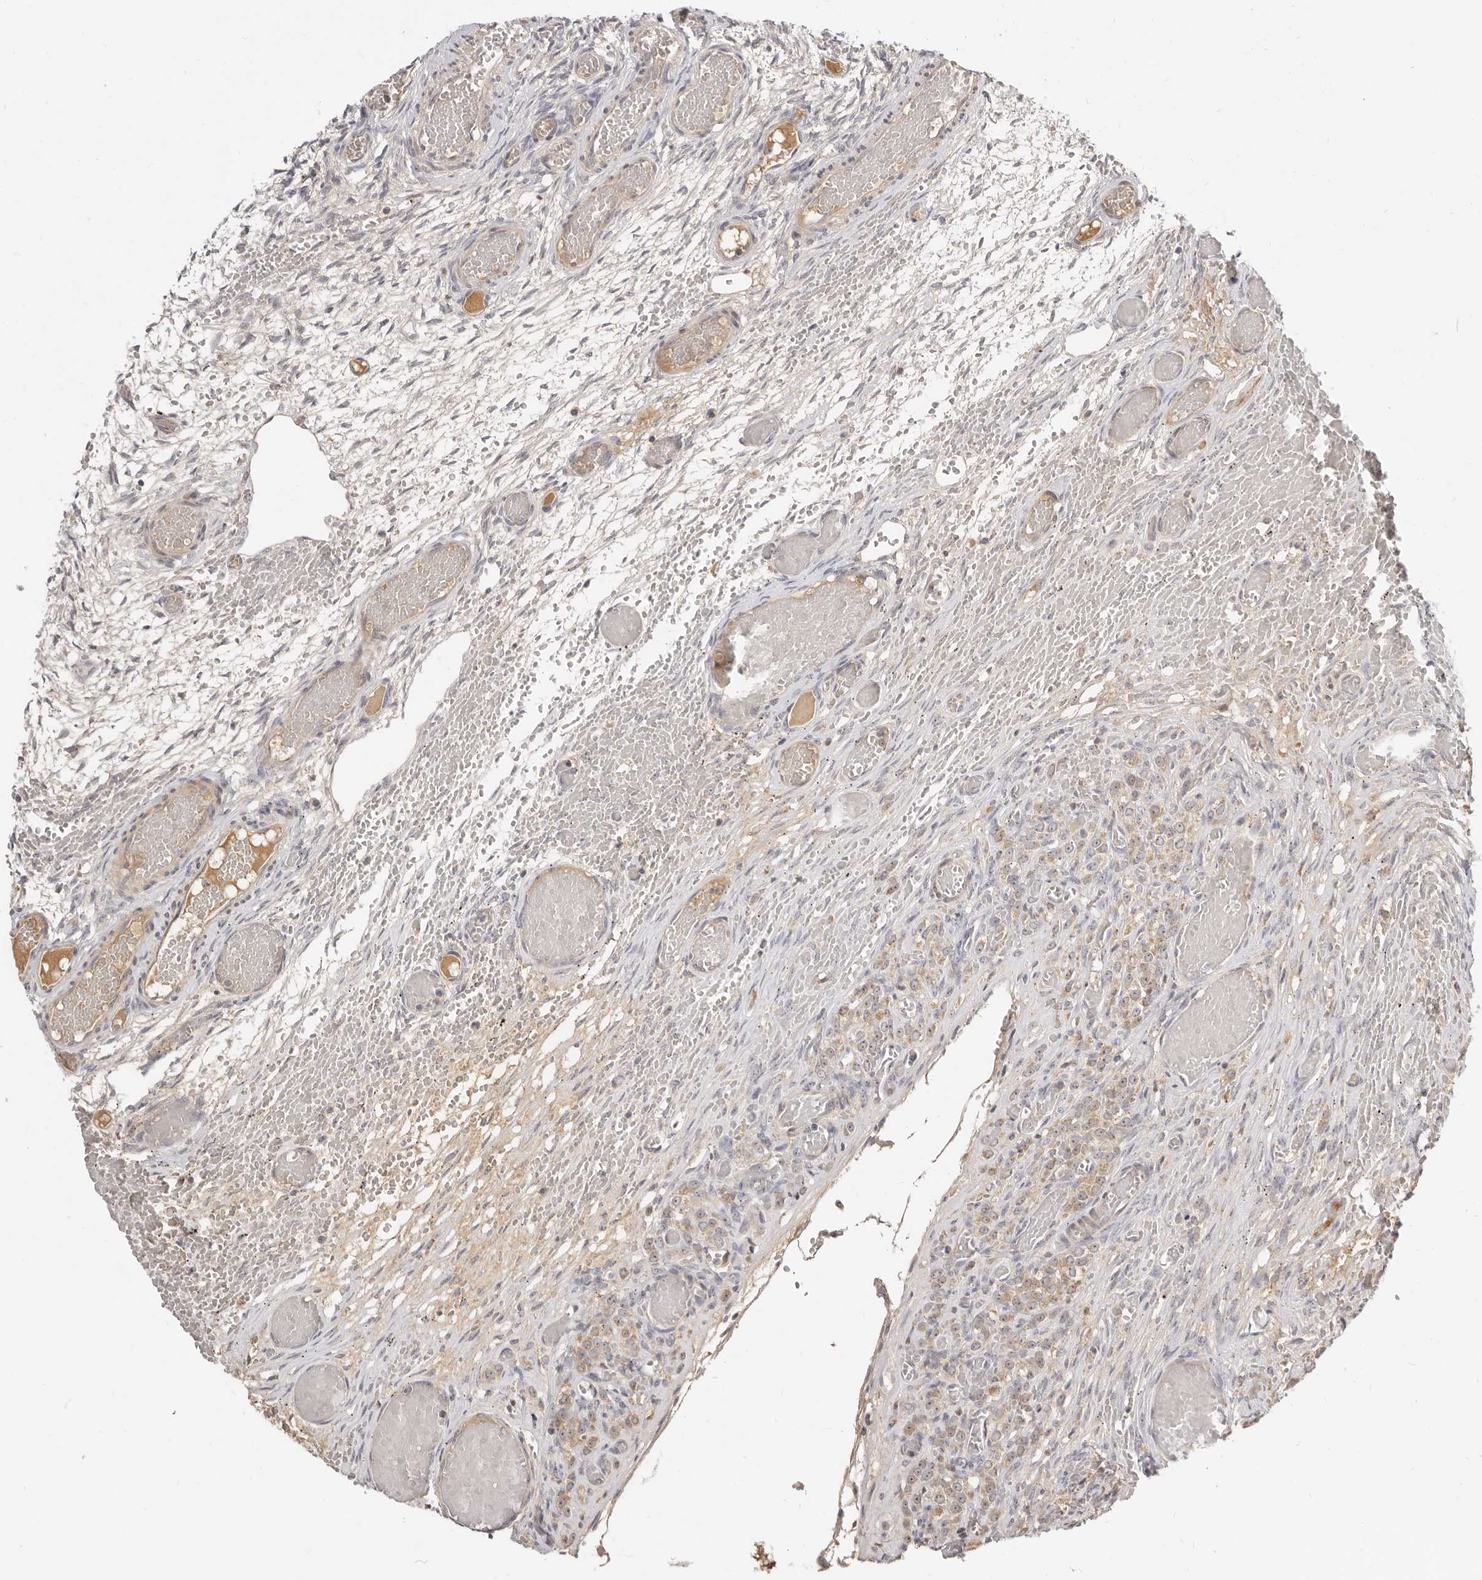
{"staining": {"intensity": "negative", "quantity": "none", "location": "none"}, "tissue": "ovary", "cell_type": "Ovarian stroma cells", "image_type": "normal", "snomed": [{"axis": "morphology", "description": "Adenocarcinoma, NOS"}, {"axis": "topography", "description": "Endometrium"}], "caption": "Protein analysis of unremarkable ovary reveals no significant staining in ovarian stroma cells. (DAB (3,3'-diaminobenzidine) IHC, high magnification).", "gene": "MICALL2", "patient": {"sex": "female", "age": 32}}